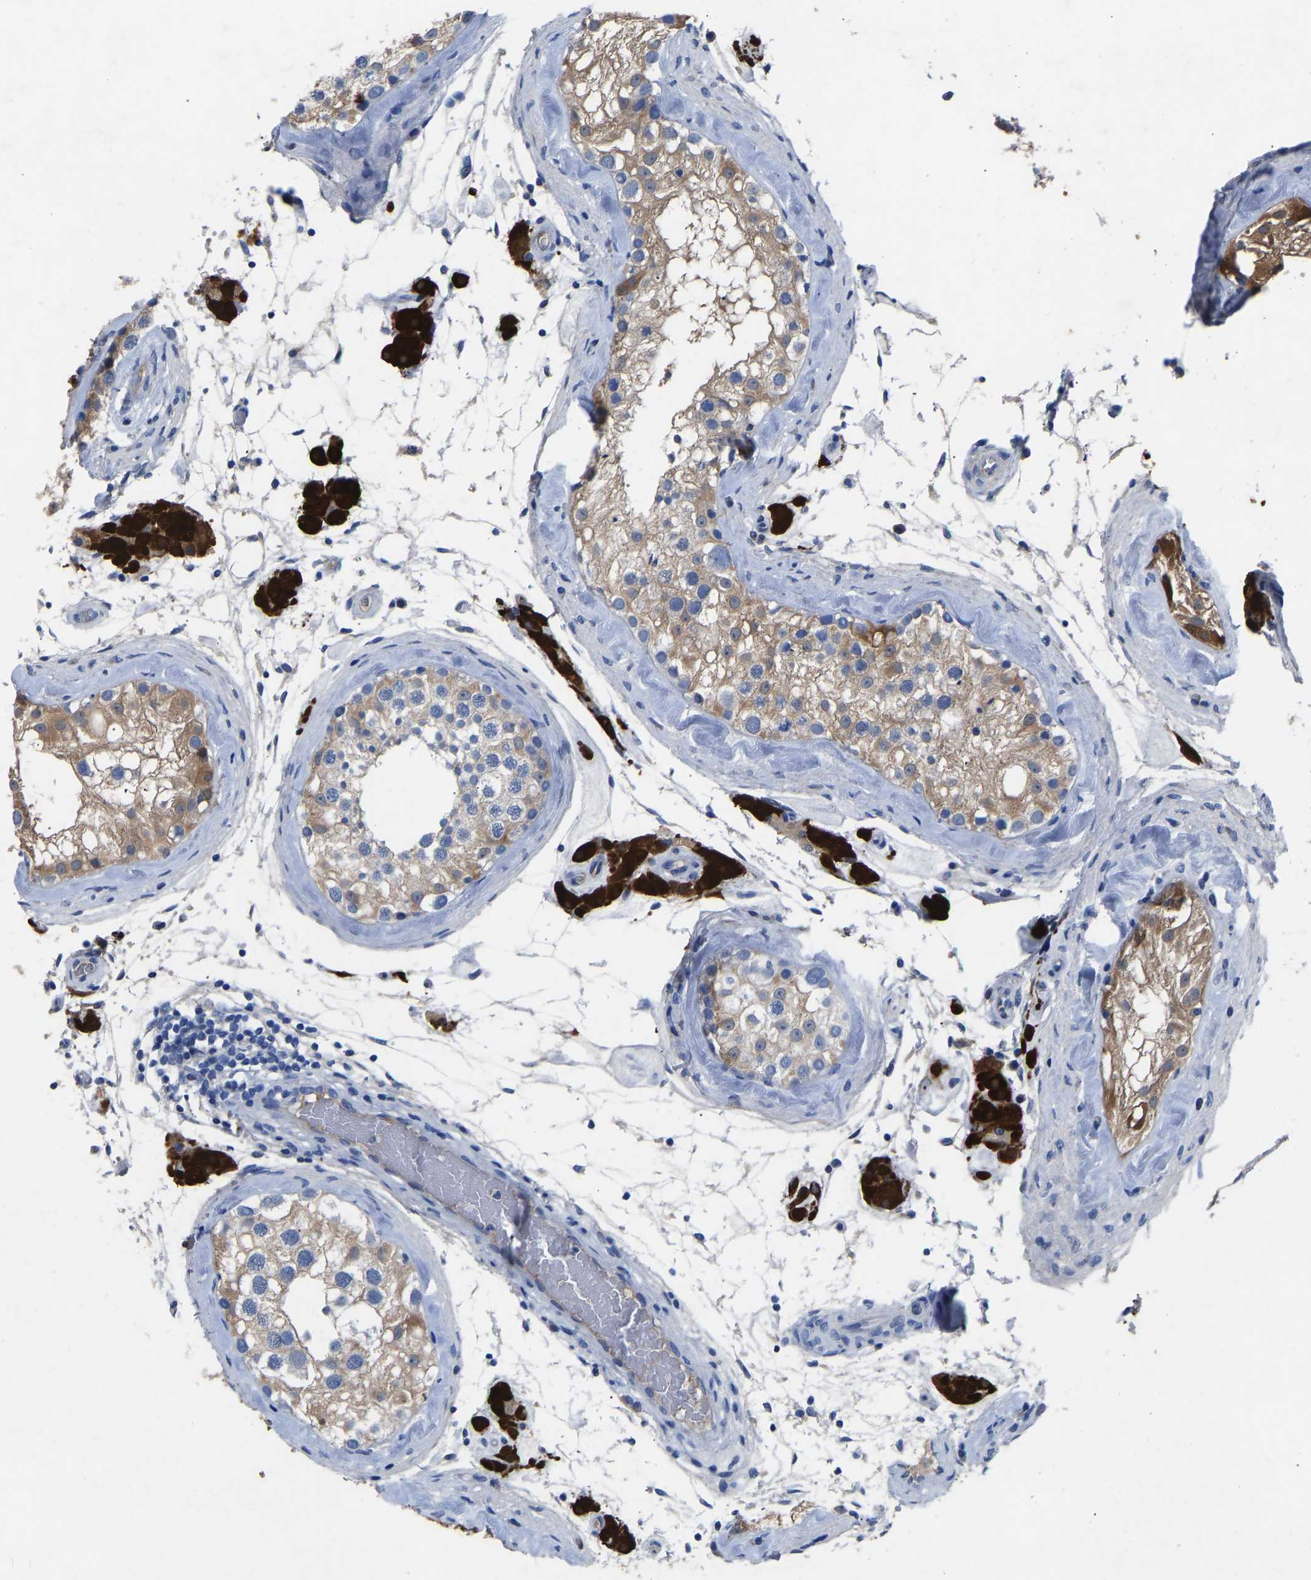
{"staining": {"intensity": "moderate", "quantity": "25%-75%", "location": "cytoplasmic/membranous"}, "tissue": "testis", "cell_type": "Cells in seminiferous ducts", "image_type": "normal", "snomed": [{"axis": "morphology", "description": "Normal tissue, NOS"}, {"axis": "topography", "description": "Testis"}], "caption": "Testis stained with immunohistochemistry demonstrates moderate cytoplasmic/membranous expression in approximately 25%-75% of cells in seminiferous ducts.", "gene": "RBP1", "patient": {"sex": "male", "age": 46}}